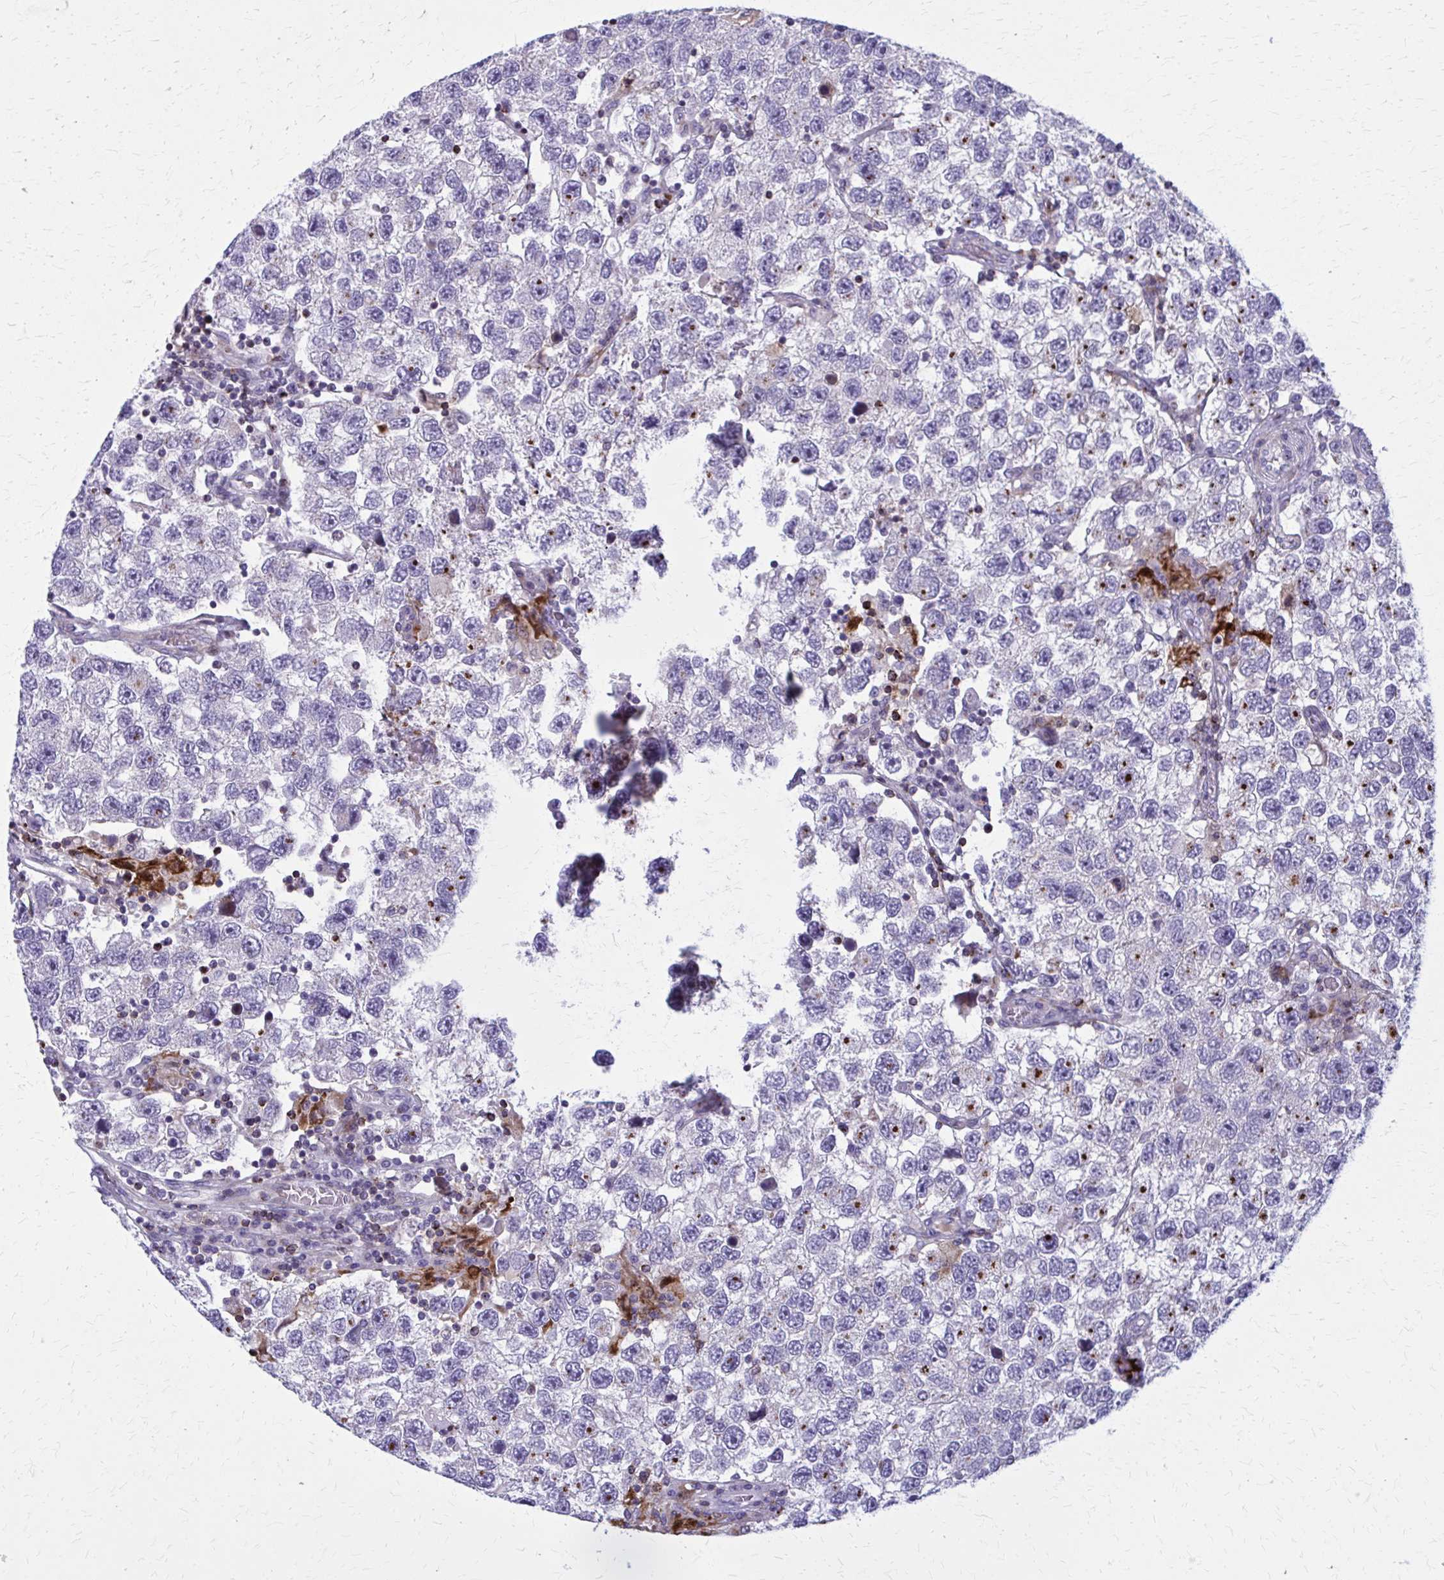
{"staining": {"intensity": "strong", "quantity": "<25%", "location": "cytoplasmic/membranous"}, "tissue": "testis cancer", "cell_type": "Tumor cells", "image_type": "cancer", "snomed": [{"axis": "morphology", "description": "Seminoma, NOS"}, {"axis": "topography", "description": "Testis"}], "caption": "The histopathology image exhibits staining of testis cancer, revealing strong cytoplasmic/membranous protein staining (brown color) within tumor cells.", "gene": "PEDS1", "patient": {"sex": "male", "age": 26}}